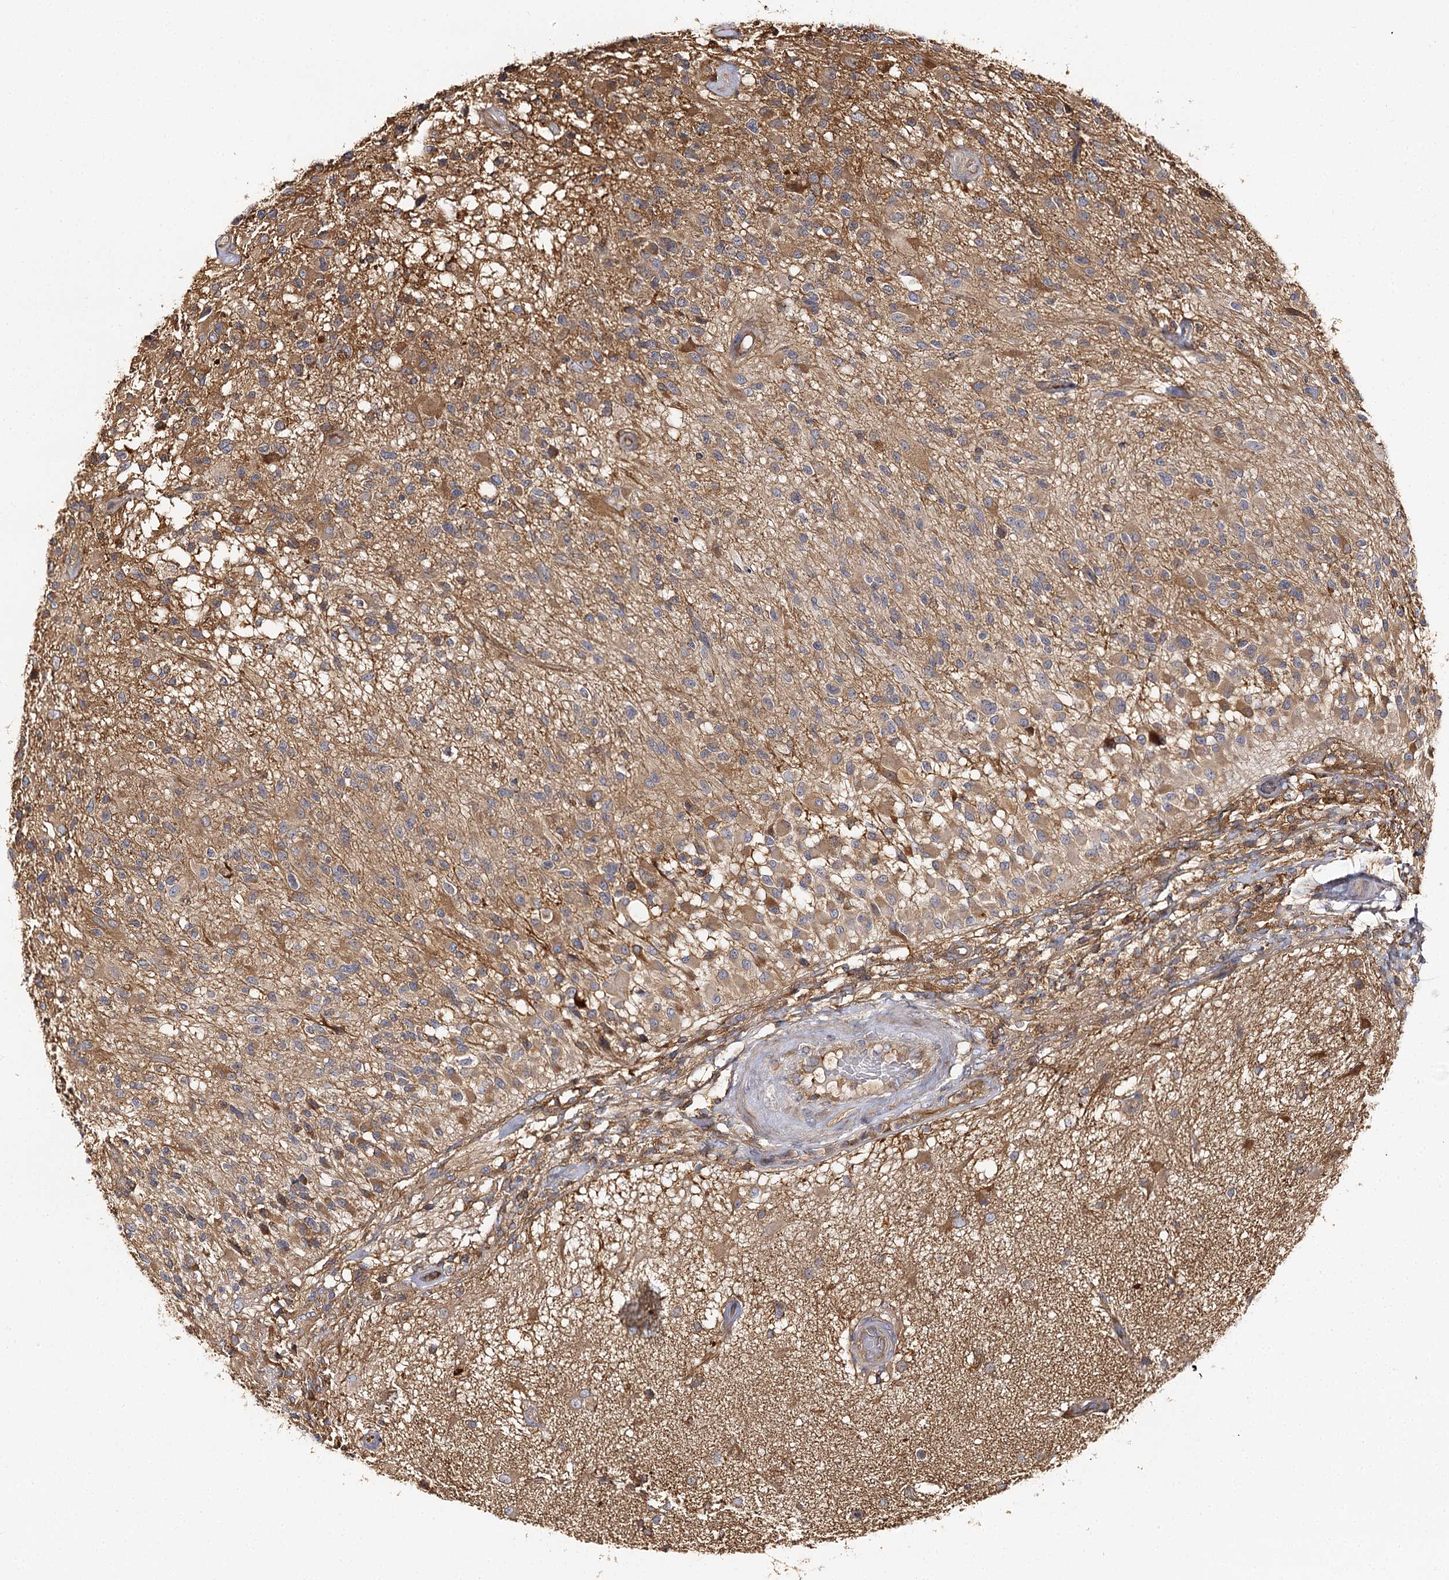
{"staining": {"intensity": "moderate", "quantity": ">75%", "location": "cytoplasmic/membranous"}, "tissue": "glioma", "cell_type": "Tumor cells", "image_type": "cancer", "snomed": [{"axis": "morphology", "description": "Glioma, malignant, High grade"}, {"axis": "morphology", "description": "Glioblastoma, NOS"}, {"axis": "topography", "description": "Brain"}], "caption": "Immunohistochemical staining of glioblastoma displays medium levels of moderate cytoplasmic/membranous protein expression in approximately >75% of tumor cells. (DAB (3,3'-diaminobenzidine) IHC, brown staining for protein, blue staining for nuclei).", "gene": "SEC24B", "patient": {"sex": "male", "age": 60}}